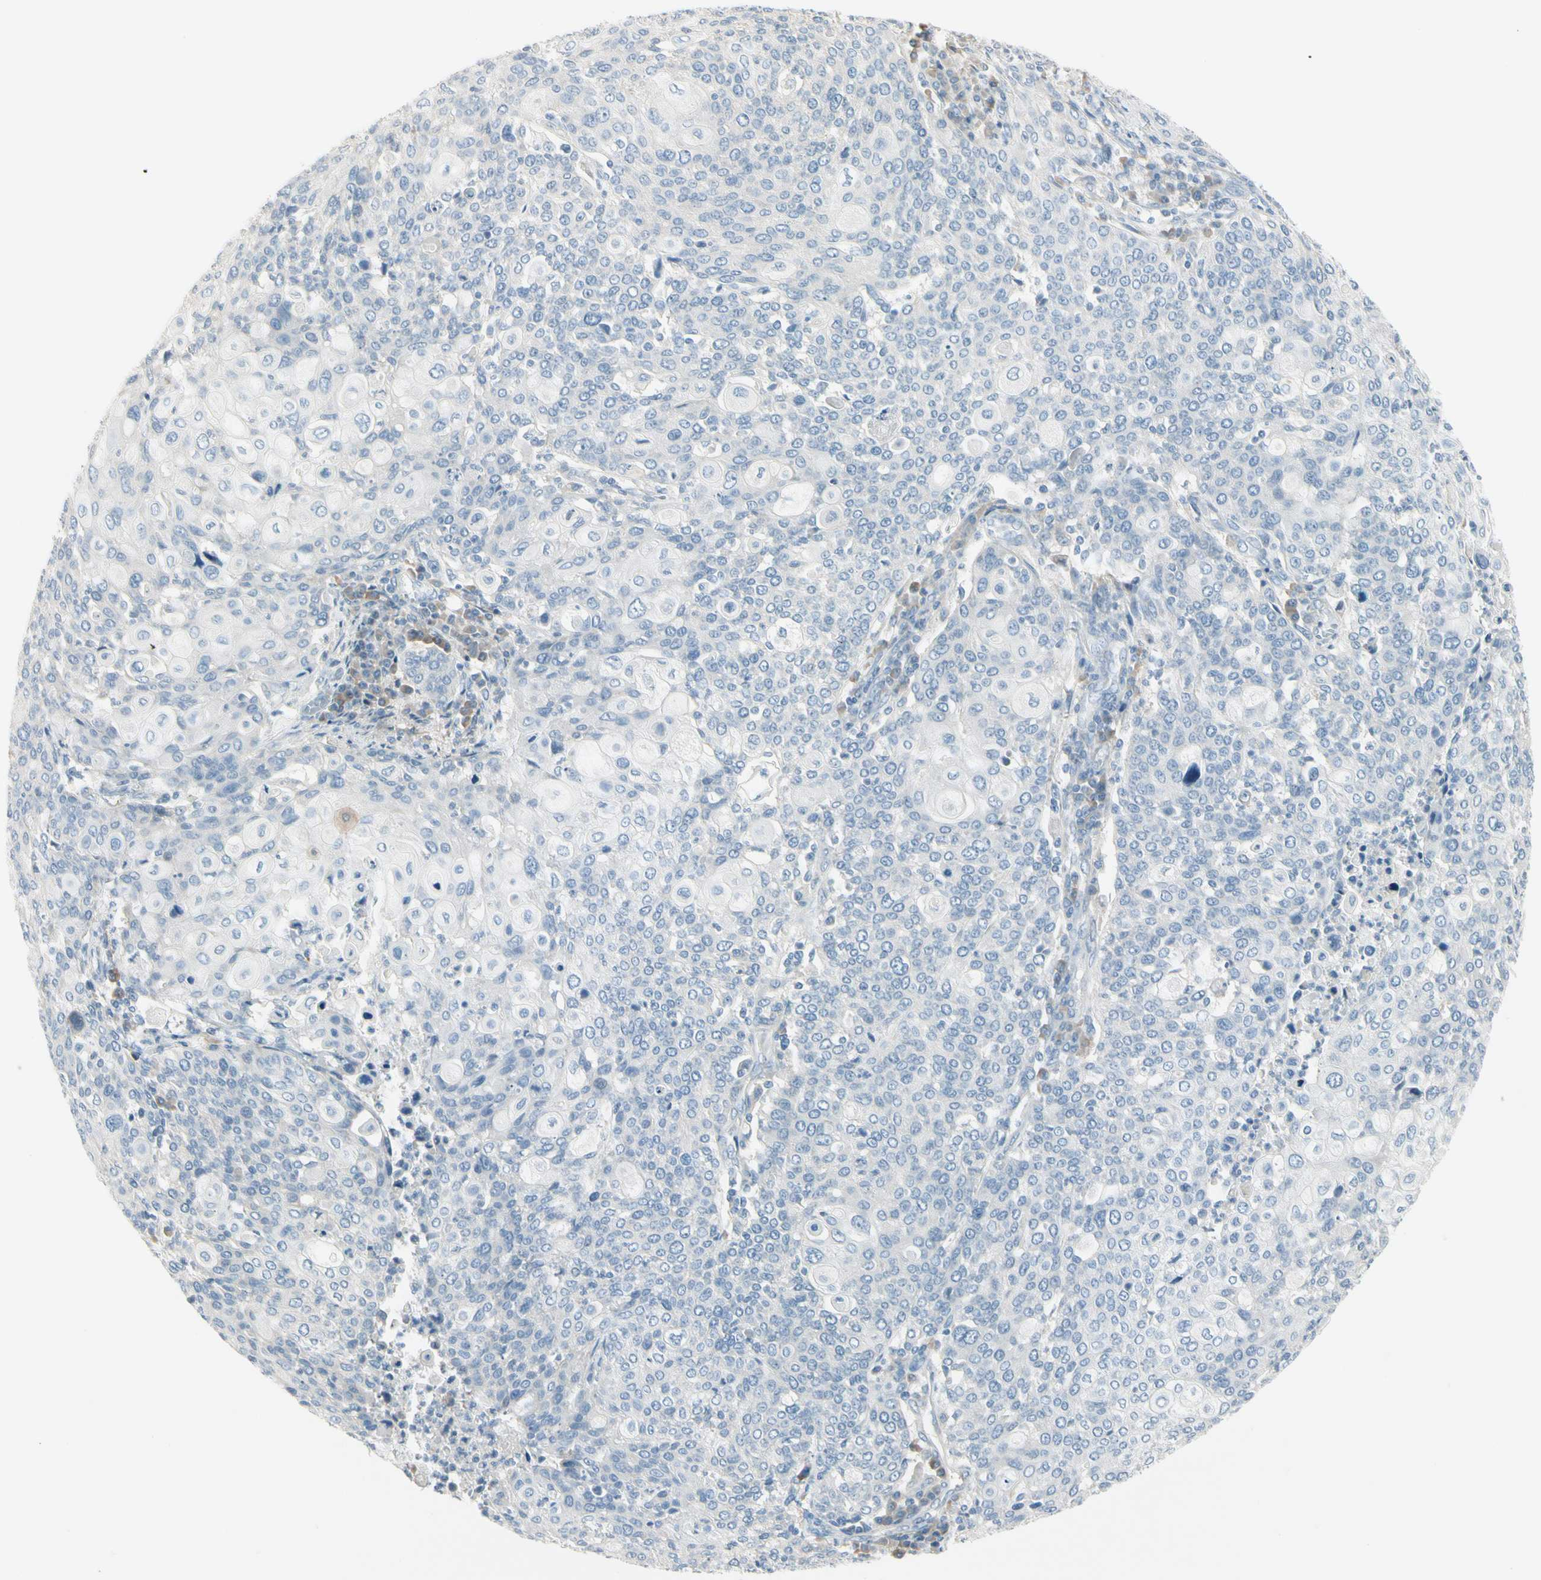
{"staining": {"intensity": "negative", "quantity": "none", "location": "none"}, "tissue": "cervical cancer", "cell_type": "Tumor cells", "image_type": "cancer", "snomed": [{"axis": "morphology", "description": "Squamous cell carcinoma, NOS"}, {"axis": "topography", "description": "Cervix"}], "caption": "IHC of squamous cell carcinoma (cervical) shows no positivity in tumor cells.", "gene": "CYP2E1", "patient": {"sex": "female", "age": 40}}